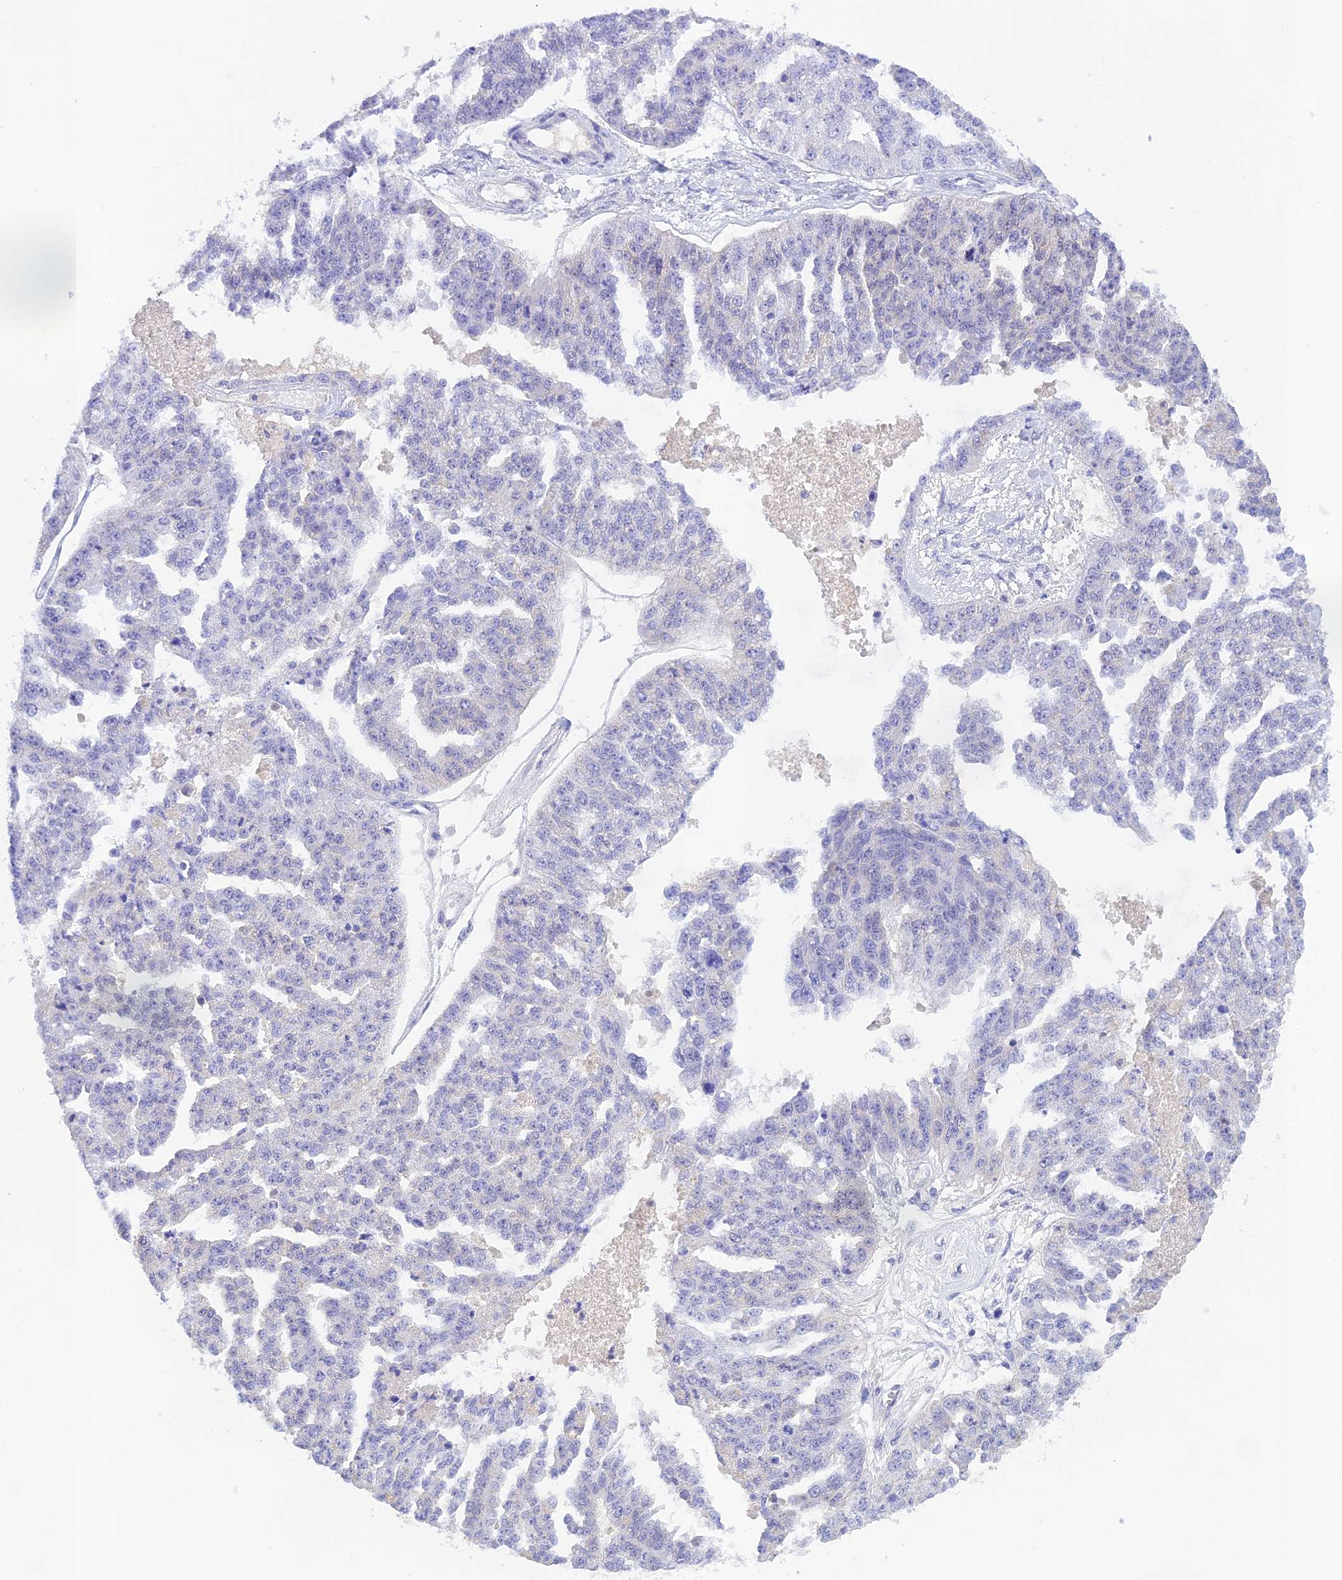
{"staining": {"intensity": "negative", "quantity": "none", "location": "none"}, "tissue": "ovarian cancer", "cell_type": "Tumor cells", "image_type": "cancer", "snomed": [{"axis": "morphology", "description": "Cystadenocarcinoma, serous, NOS"}, {"axis": "topography", "description": "Ovary"}], "caption": "Image shows no protein staining in tumor cells of ovarian cancer tissue. The staining is performed using DAB brown chromogen with nuclei counter-stained in using hematoxylin.", "gene": "THAP11", "patient": {"sex": "female", "age": 58}}